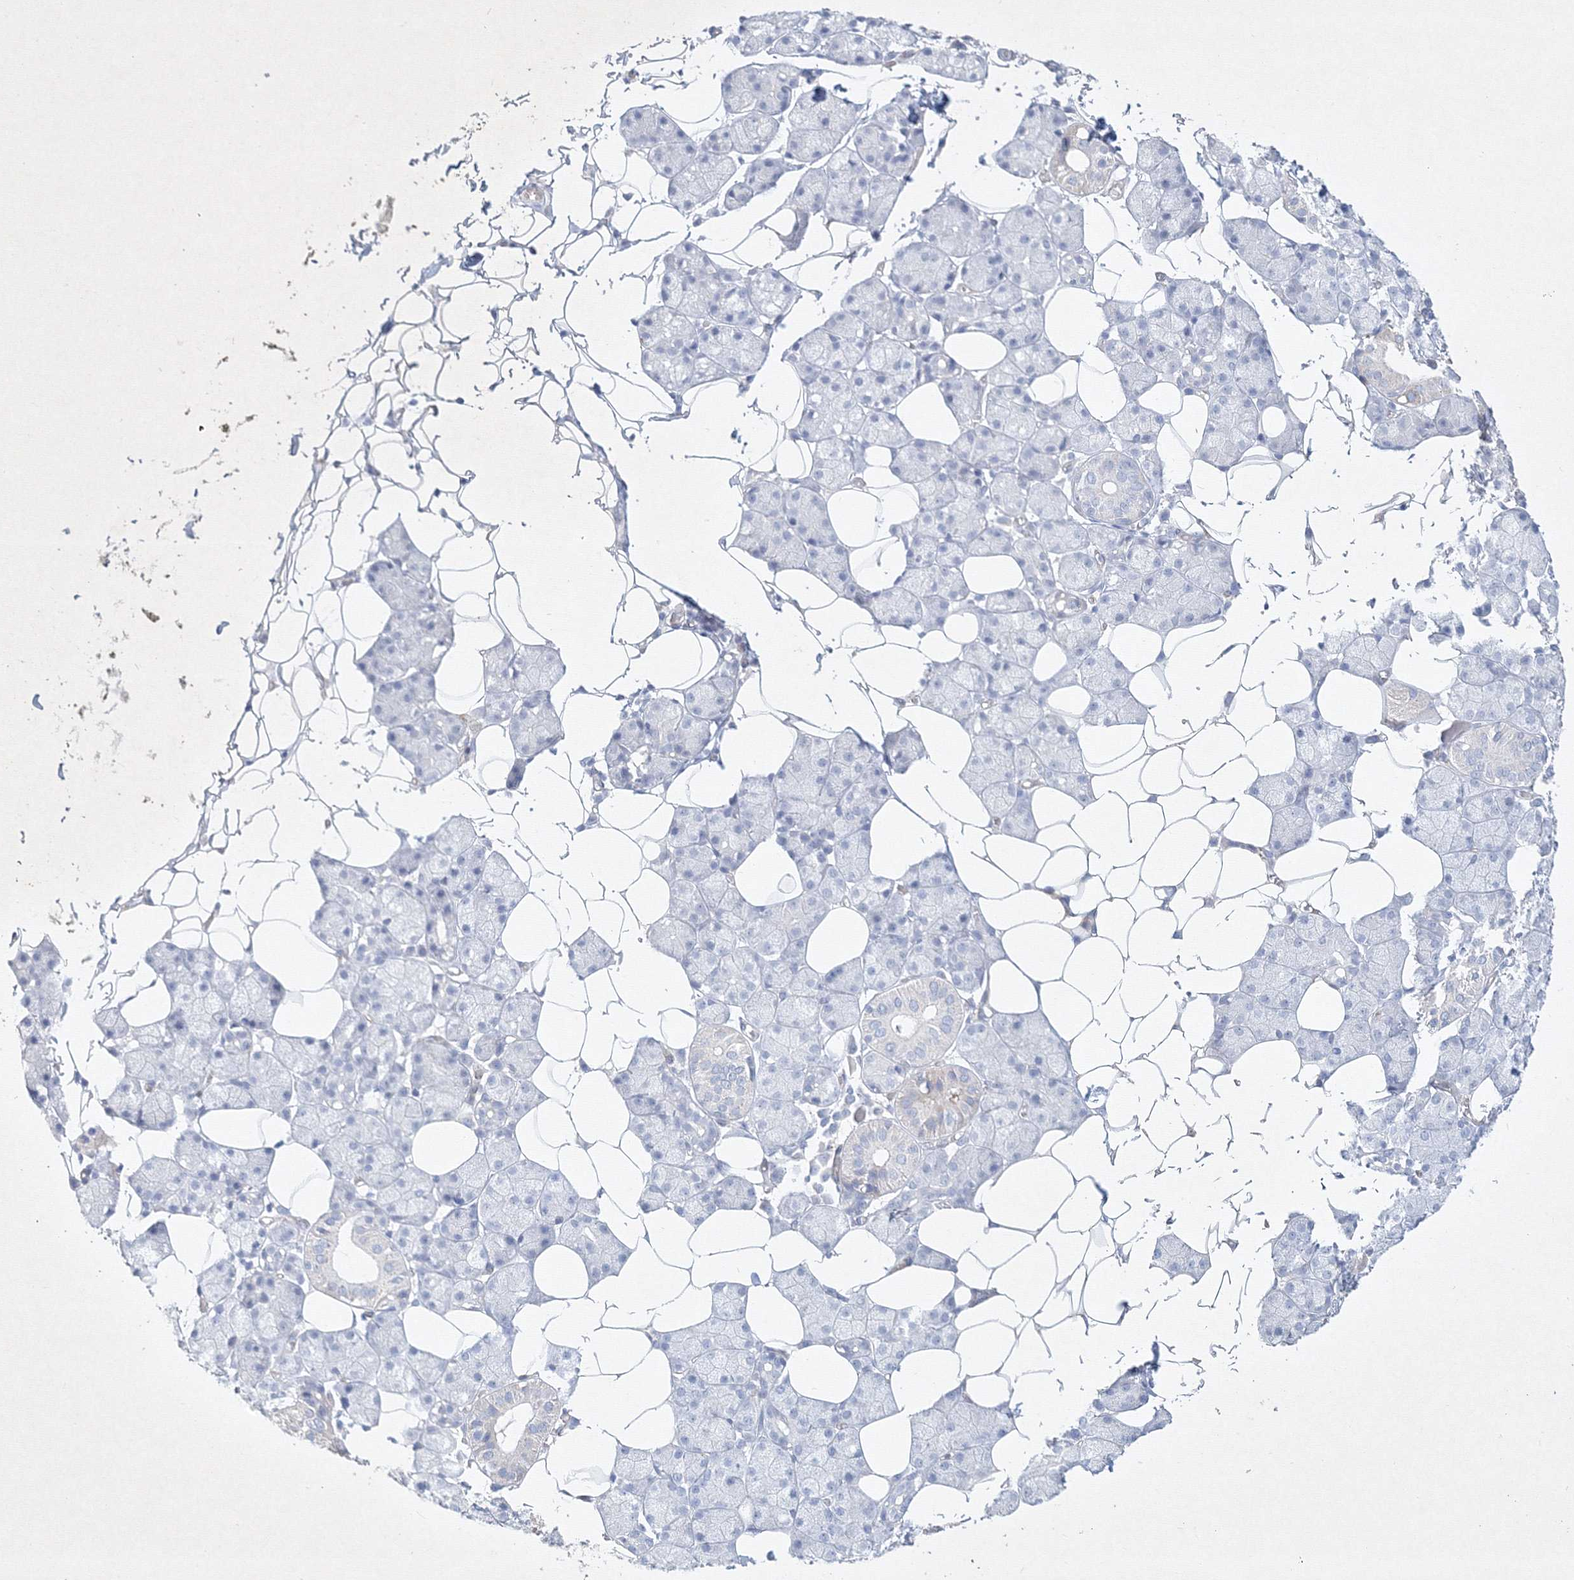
{"staining": {"intensity": "negative", "quantity": "none", "location": "none"}, "tissue": "salivary gland", "cell_type": "Glandular cells", "image_type": "normal", "snomed": [{"axis": "morphology", "description": "Normal tissue, NOS"}, {"axis": "topography", "description": "Salivary gland"}], "caption": "A micrograph of human salivary gland is negative for staining in glandular cells. (Immunohistochemistry, brightfield microscopy, high magnification).", "gene": "CXXC4", "patient": {"sex": "female", "age": 33}}